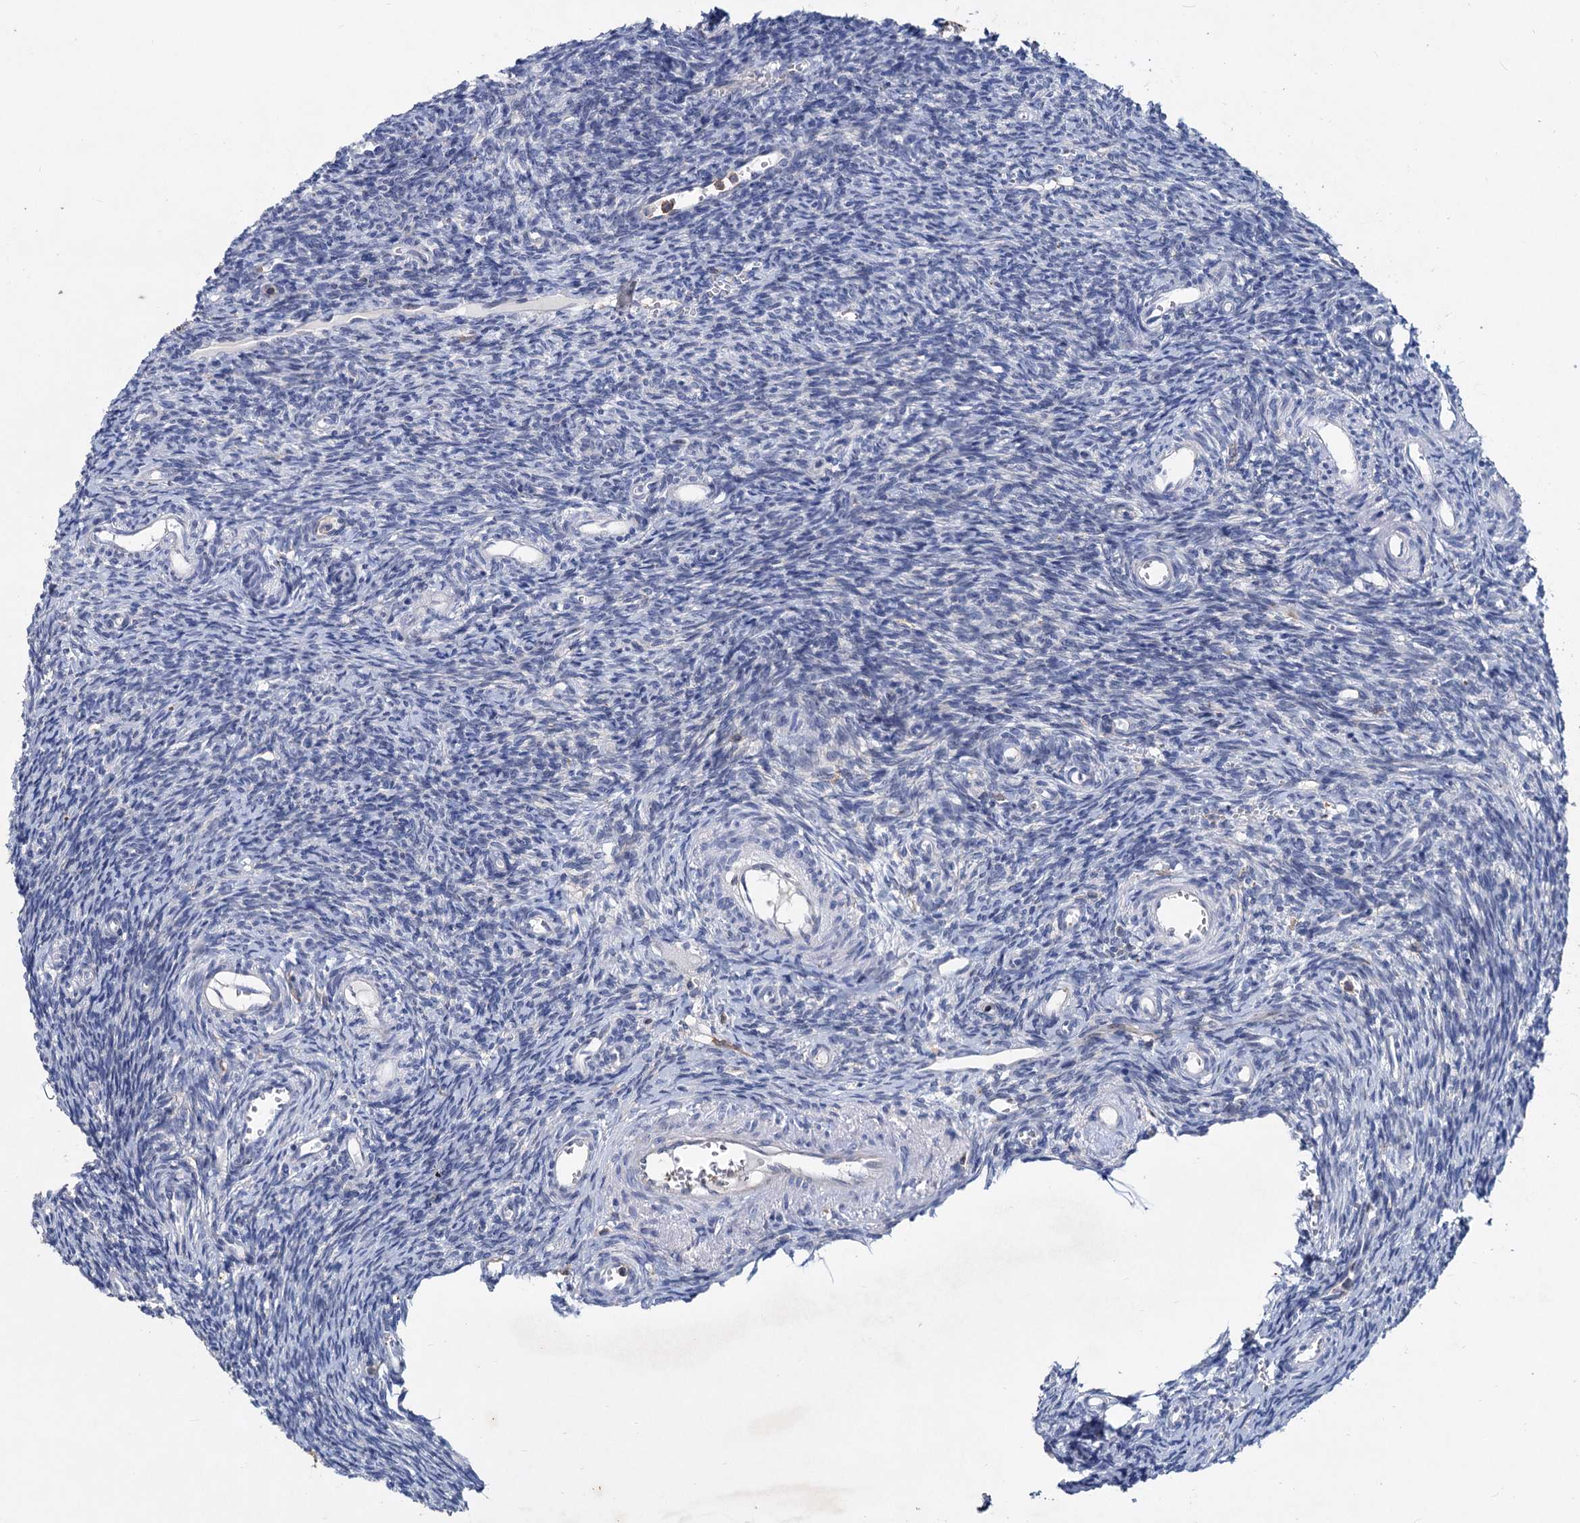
{"staining": {"intensity": "negative", "quantity": "none", "location": "none"}, "tissue": "ovary", "cell_type": "Follicle cells", "image_type": "normal", "snomed": [{"axis": "morphology", "description": "Normal tissue, NOS"}, {"axis": "topography", "description": "Ovary"}], "caption": "The micrograph demonstrates no significant expression in follicle cells of ovary. (Stains: DAB (3,3'-diaminobenzidine) immunohistochemistry with hematoxylin counter stain, Microscopy: brightfield microscopy at high magnification).", "gene": "LRCH4", "patient": {"sex": "female", "age": 39}}